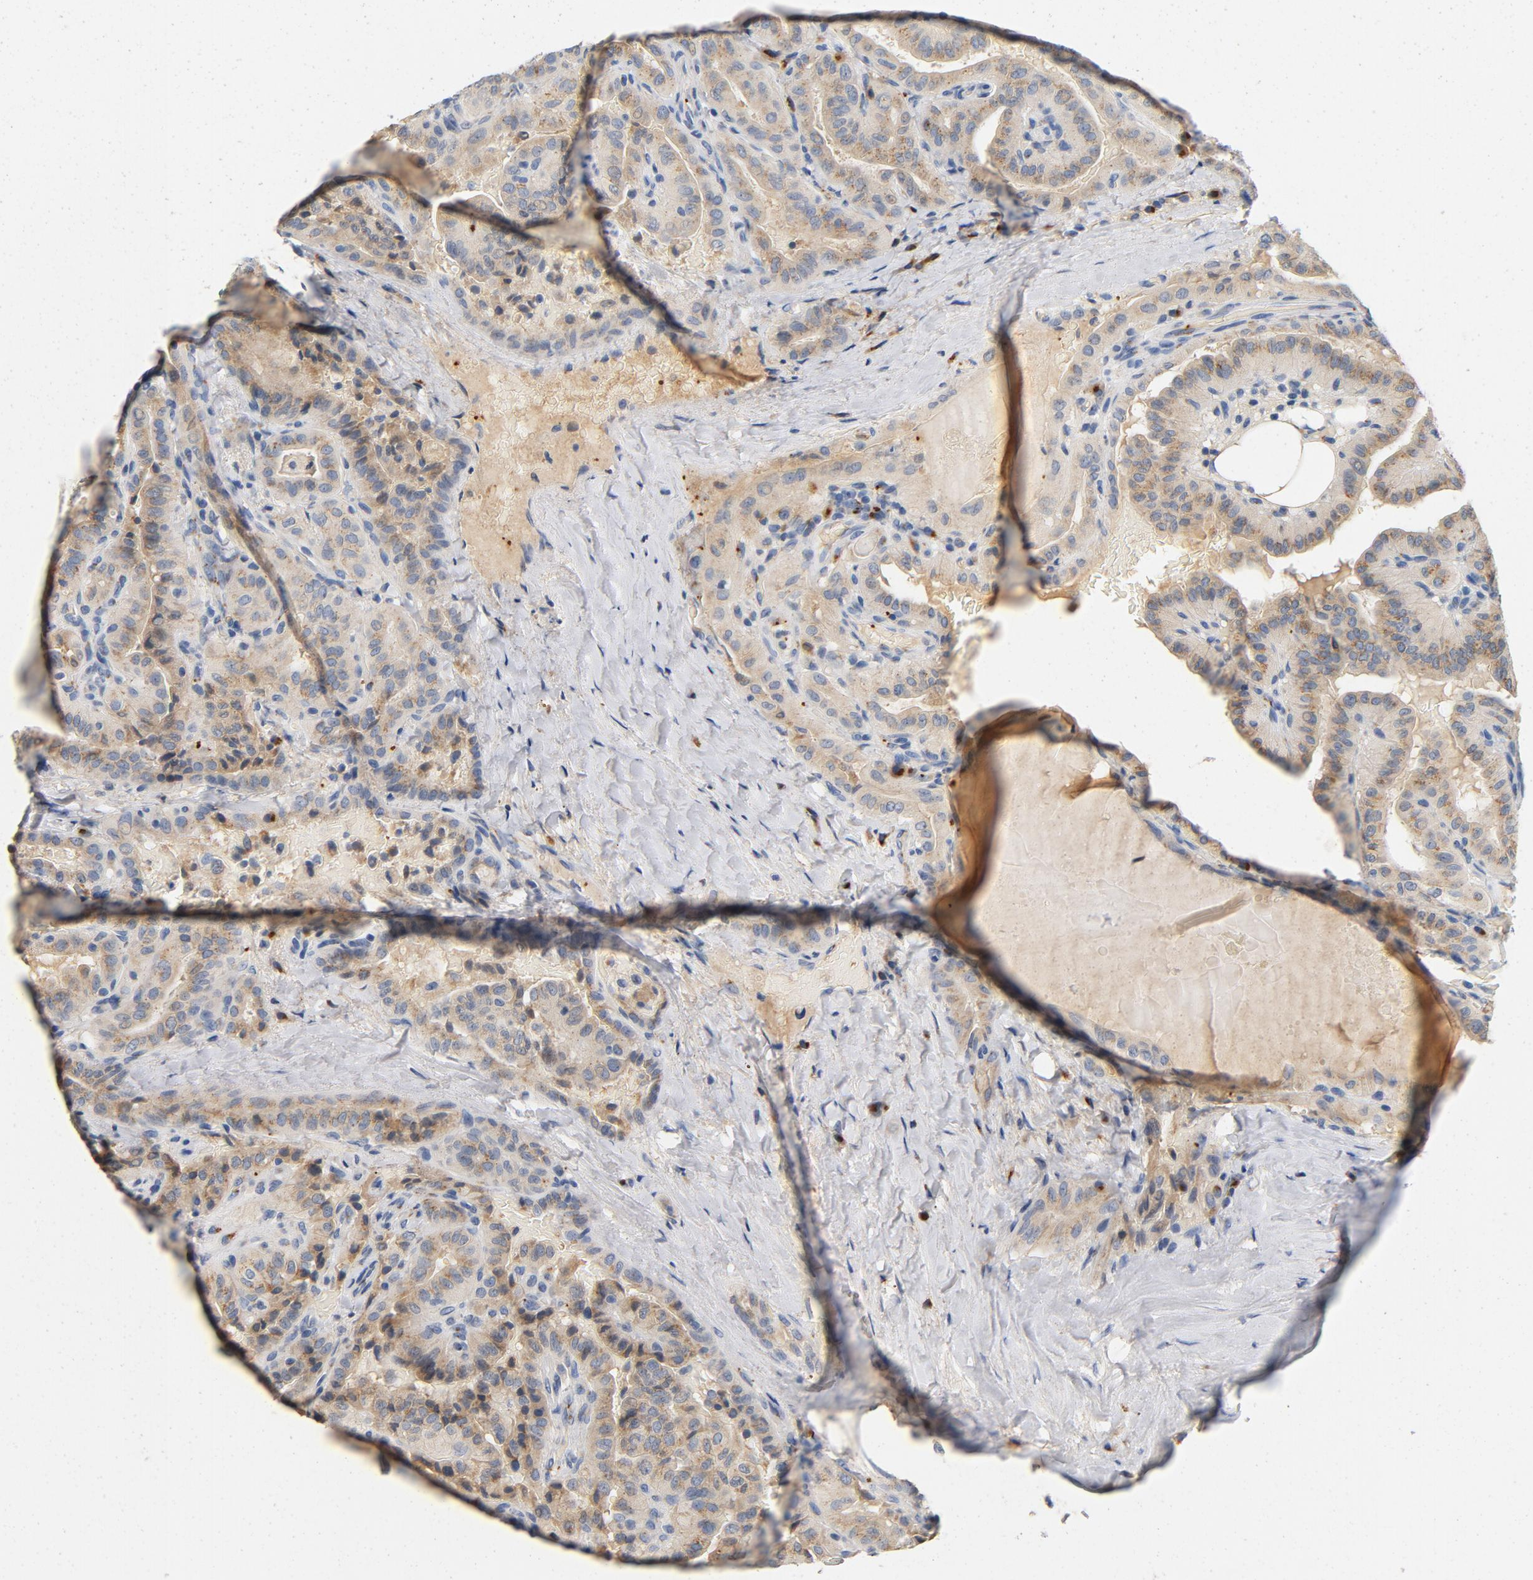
{"staining": {"intensity": "weak", "quantity": "<25%", "location": "cytoplasmic/membranous"}, "tissue": "thyroid cancer", "cell_type": "Tumor cells", "image_type": "cancer", "snomed": [{"axis": "morphology", "description": "Papillary adenocarcinoma, NOS"}, {"axis": "topography", "description": "Thyroid gland"}], "caption": "High power microscopy image of an immunohistochemistry (IHC) photomicrograph of papillary adenocarcinoma (thyroid), revealing no significant expression in tumor cells. The staining was performed using DAB to visualize the protein expression in brown, while the nuclei were stained in blue with hematoxylin (Magnification: 20x).", "gene": "LMAN2", "patient": {"sex": "male", "age": 77}}